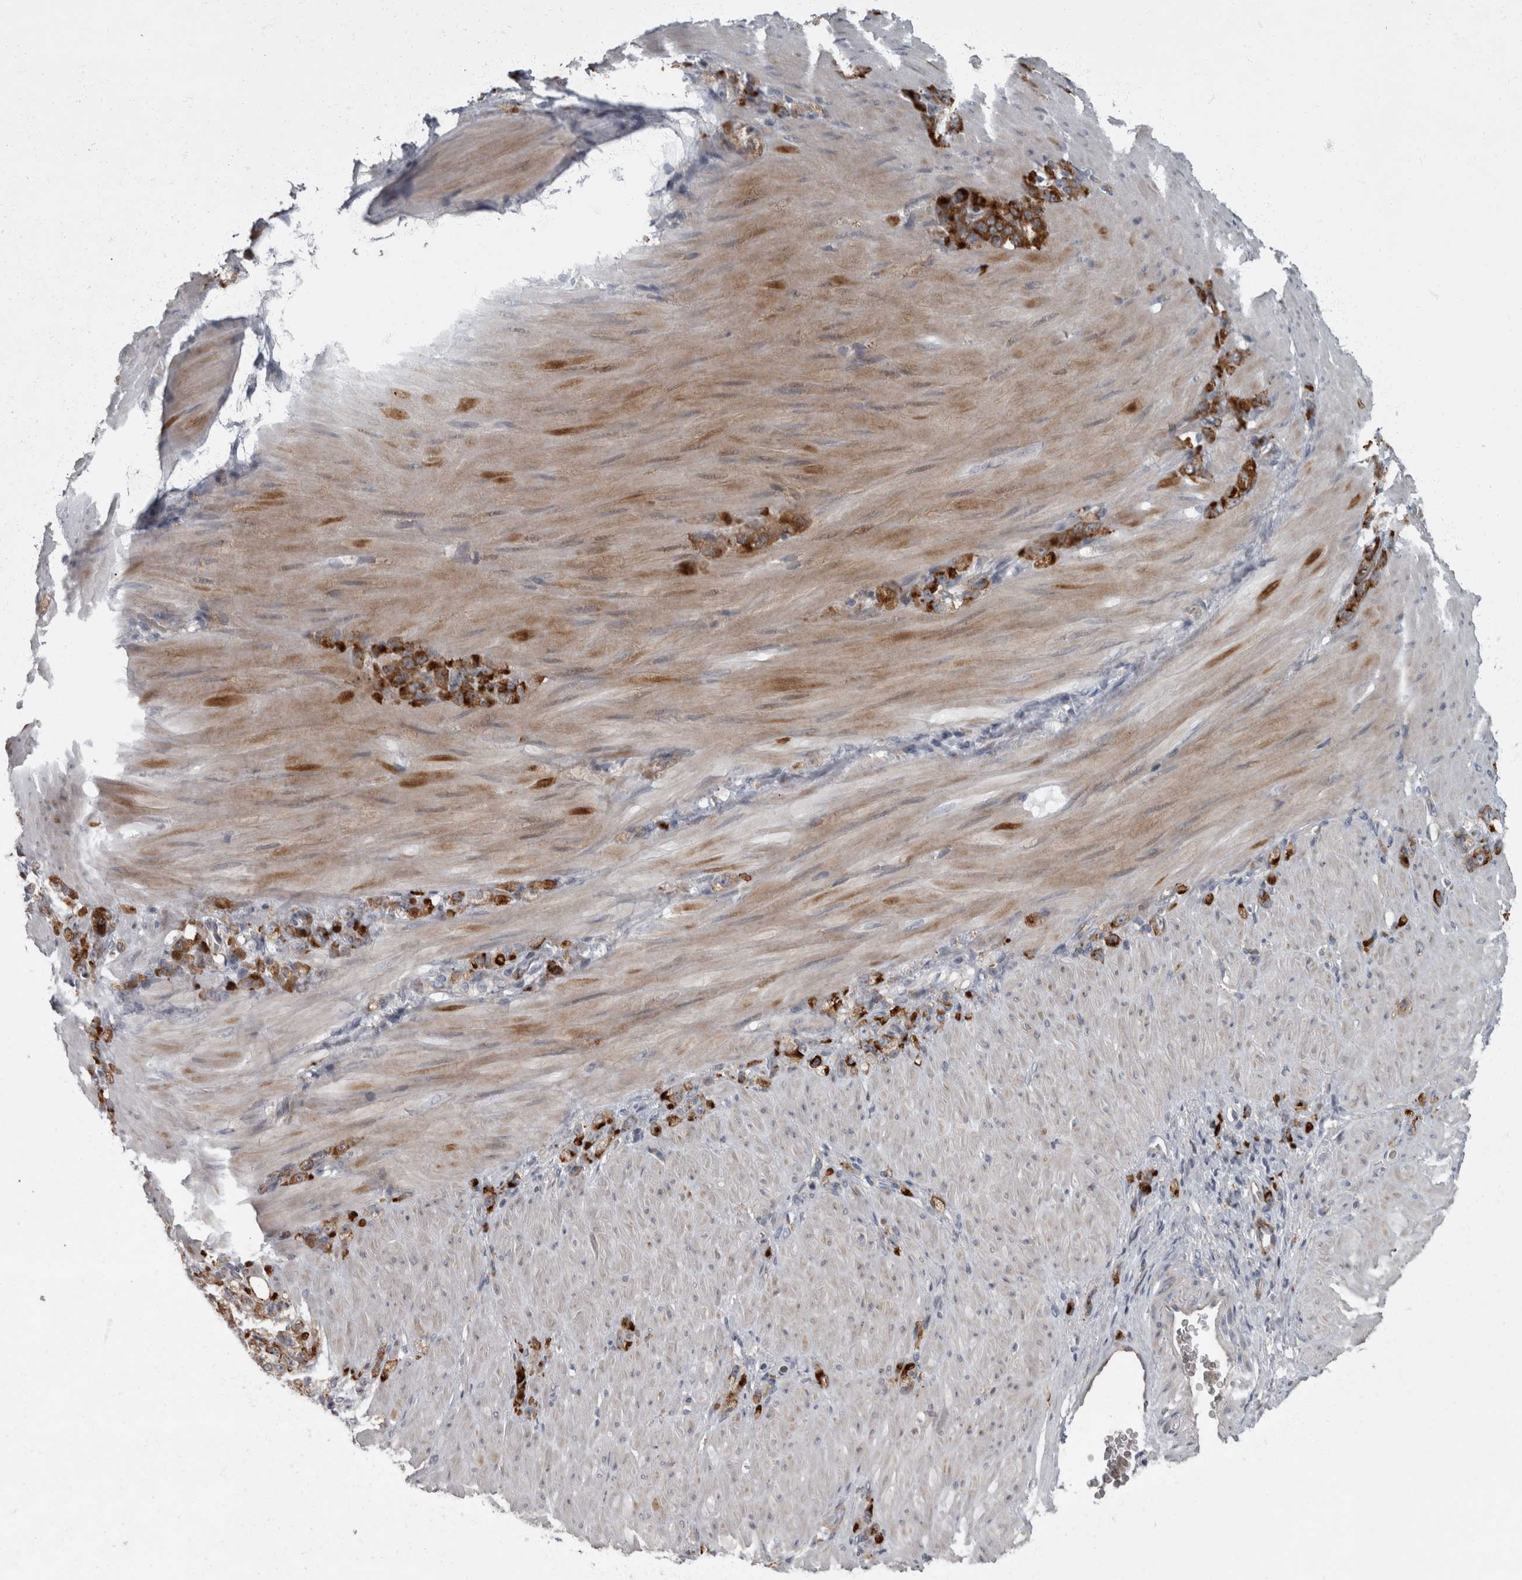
{"staining": {"intensity": "strong", "quantity": ">75%", "location": "cytoplasmic/membranous"}, "tissue": "stomach cancer", "cell_type": "Tumor cells", "image_type": "cancer", "snomed": [{"axis": "morphology", "description": "Normal tissue, NOS"}, {"axis": "morphology", "description": "Adenocarcinoma, NOS"}, {"axis": "topography", "description": "Stomach"}], "caption": "The histopathology image exhibits immunohistochemical staining of stomach cancer. There is strong cytoplasmic/membranous staining is seen in approximately >75% of tumor cells.", "gene": "CDC42BPG", "patient": {"sex": "male", "age": 82}}